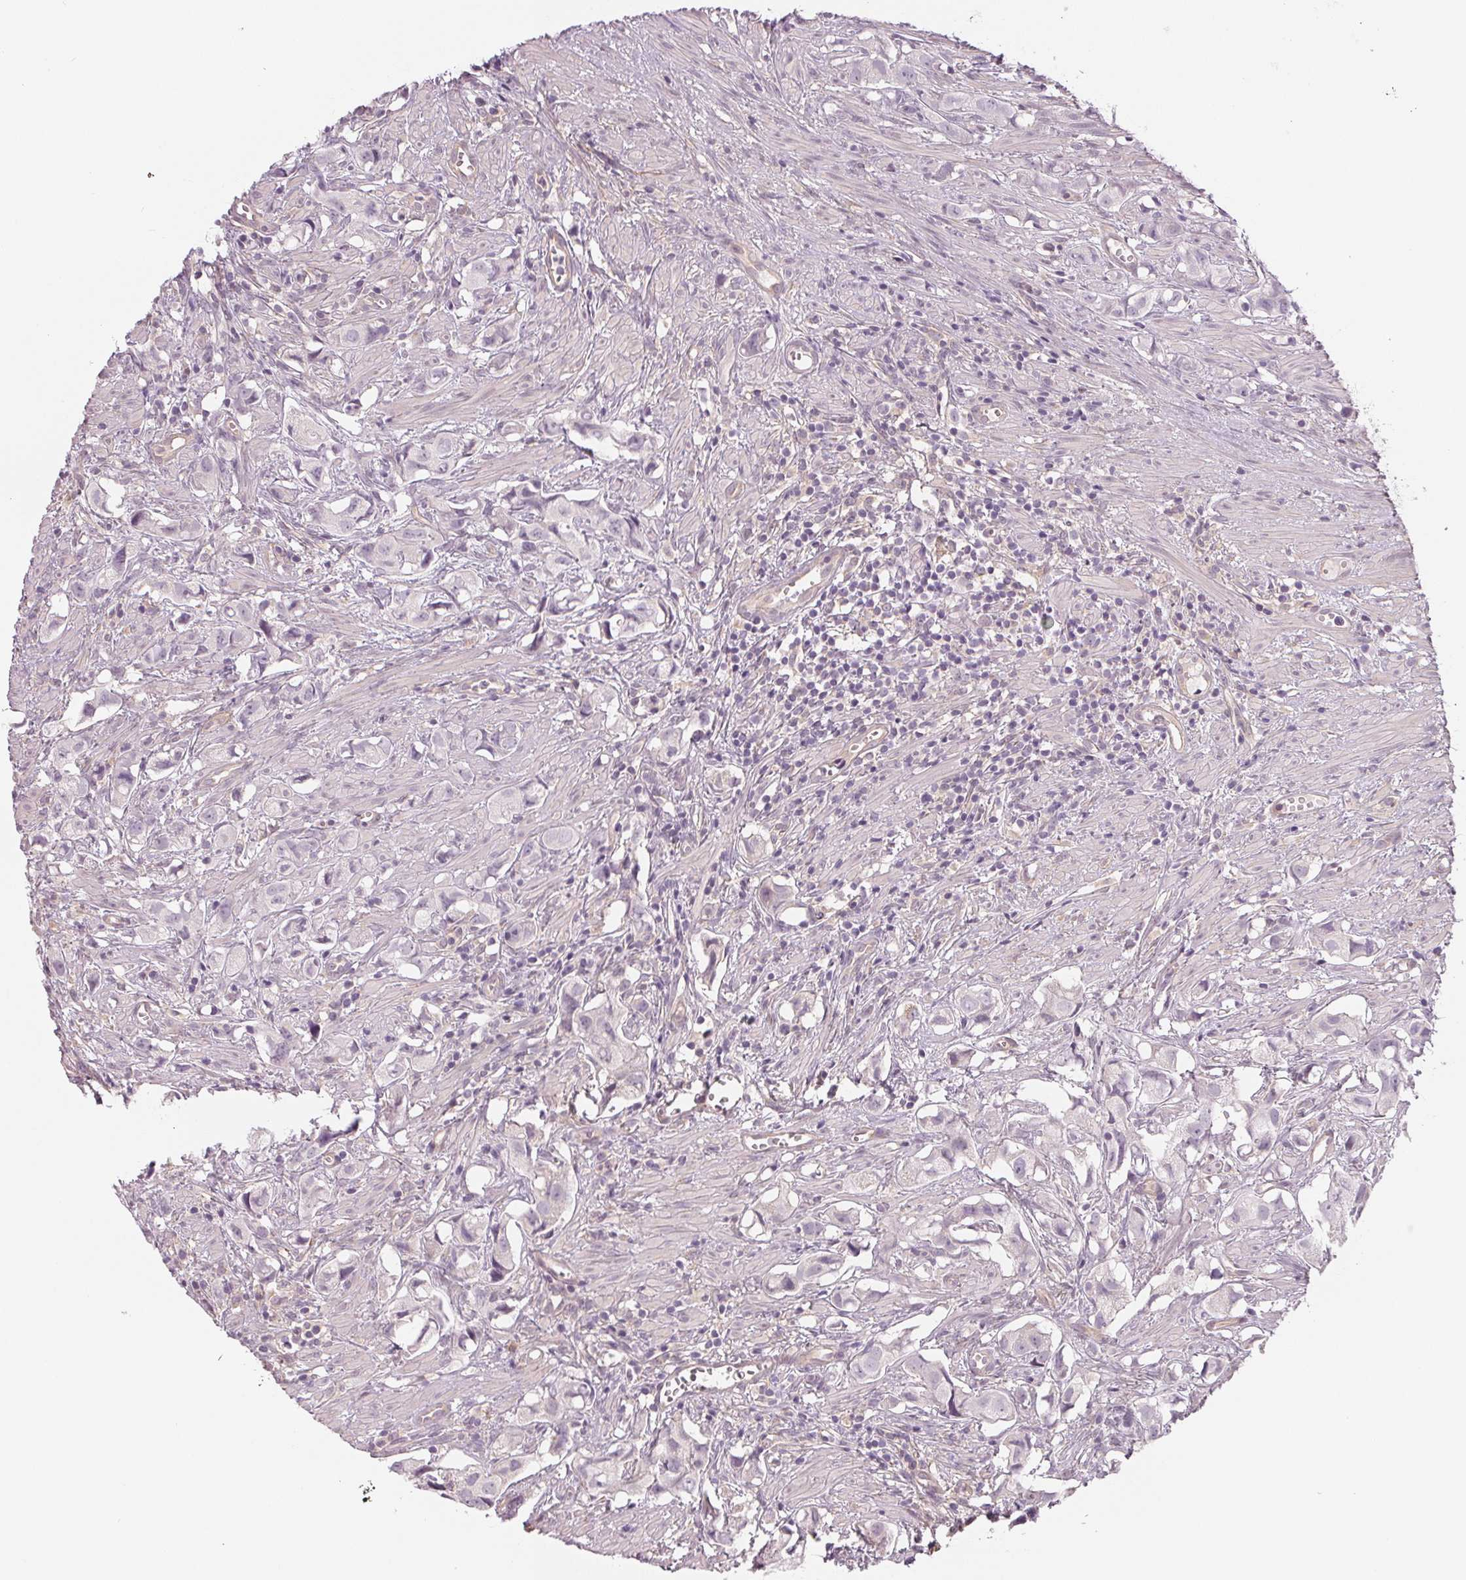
{"staining": {"intensity": "negative", "quantity": "none", "location": "none"}, "tissue": "prostate cancer", "cell_type": "Tumor cells", "image_type": "cancer", "snomed": [{"axis": "morphology", "description": "Adenocarcinoma, High grade"}, {"axis": "topography", "description": "Prostate"}], "caption": "Tumor cells show no significant positivity in prostate cancer. (Brightfield microscopy of DAB (3,3'-diaminobenzidine) IHC at high magnification).", "gene": "CFC1", "patient": {"sex": "male", "age": 58}}